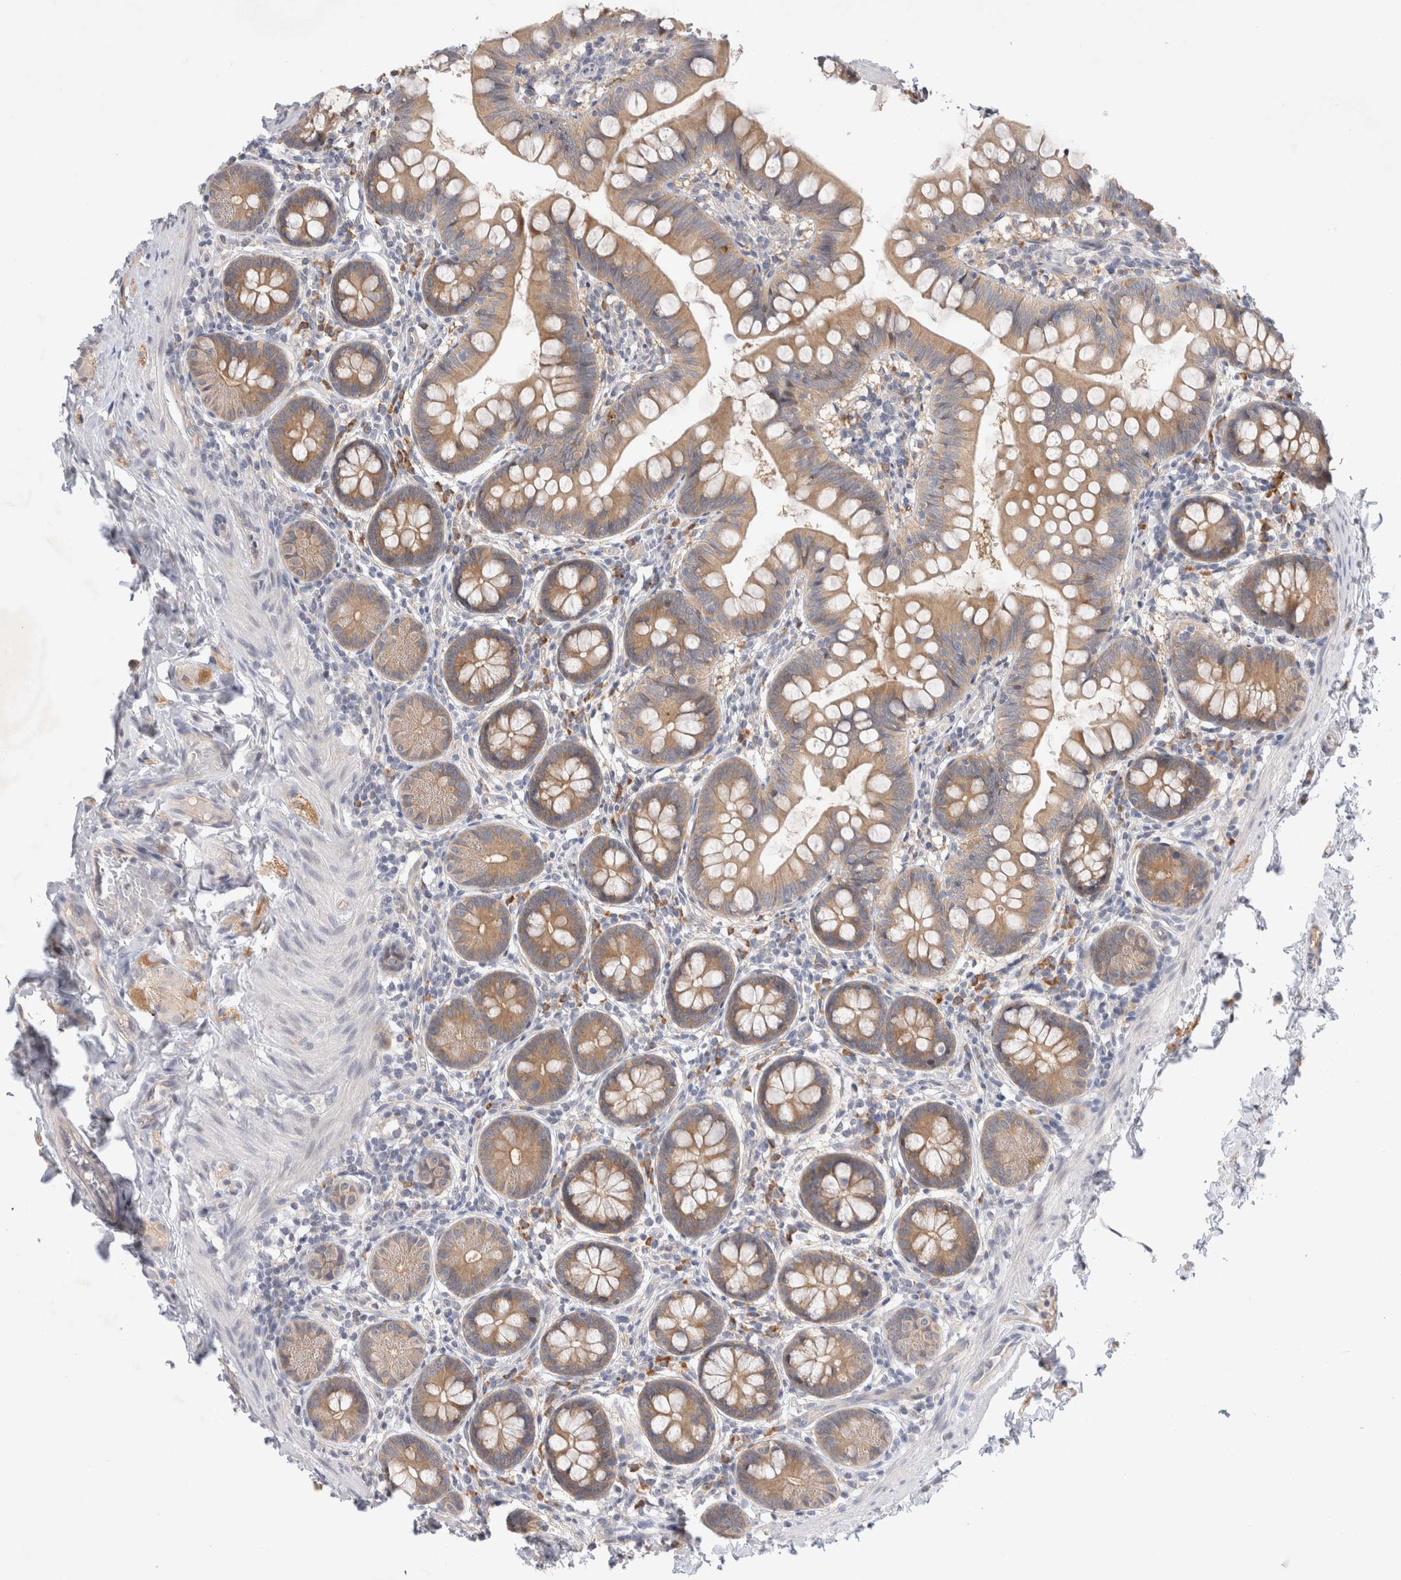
{"staining": {"intensity": "moderate", "quantity": ">75%", "location": "cytoplasmic/membranous"}, "tissue": "small intestine", "cell_type": "Glandular cells", "image_type": "normal", "snomed": [{"axis": "morphology", "description": "Normal tissue, NOS"}, {"axis": "topography", "description": "Small intestine"}], "caption": "High-magnification brightfield microscopy of benign small intestine stained with DAB (3,3'-diaminobenzidine) (brown) and counterstained with hematoxylin (blue). glandular cells exhibit moderate cytoplasmic/membranous expression is appreciated in approximately>75% of cells. Using DAB (3,3'-diaminobenzidine) (brown) and hematoxylin (blue) stains, captured at high magnification using brightfield microscopy.", "gene": "NEDD4L", "patient": {"sex": "male", "age": 7}}